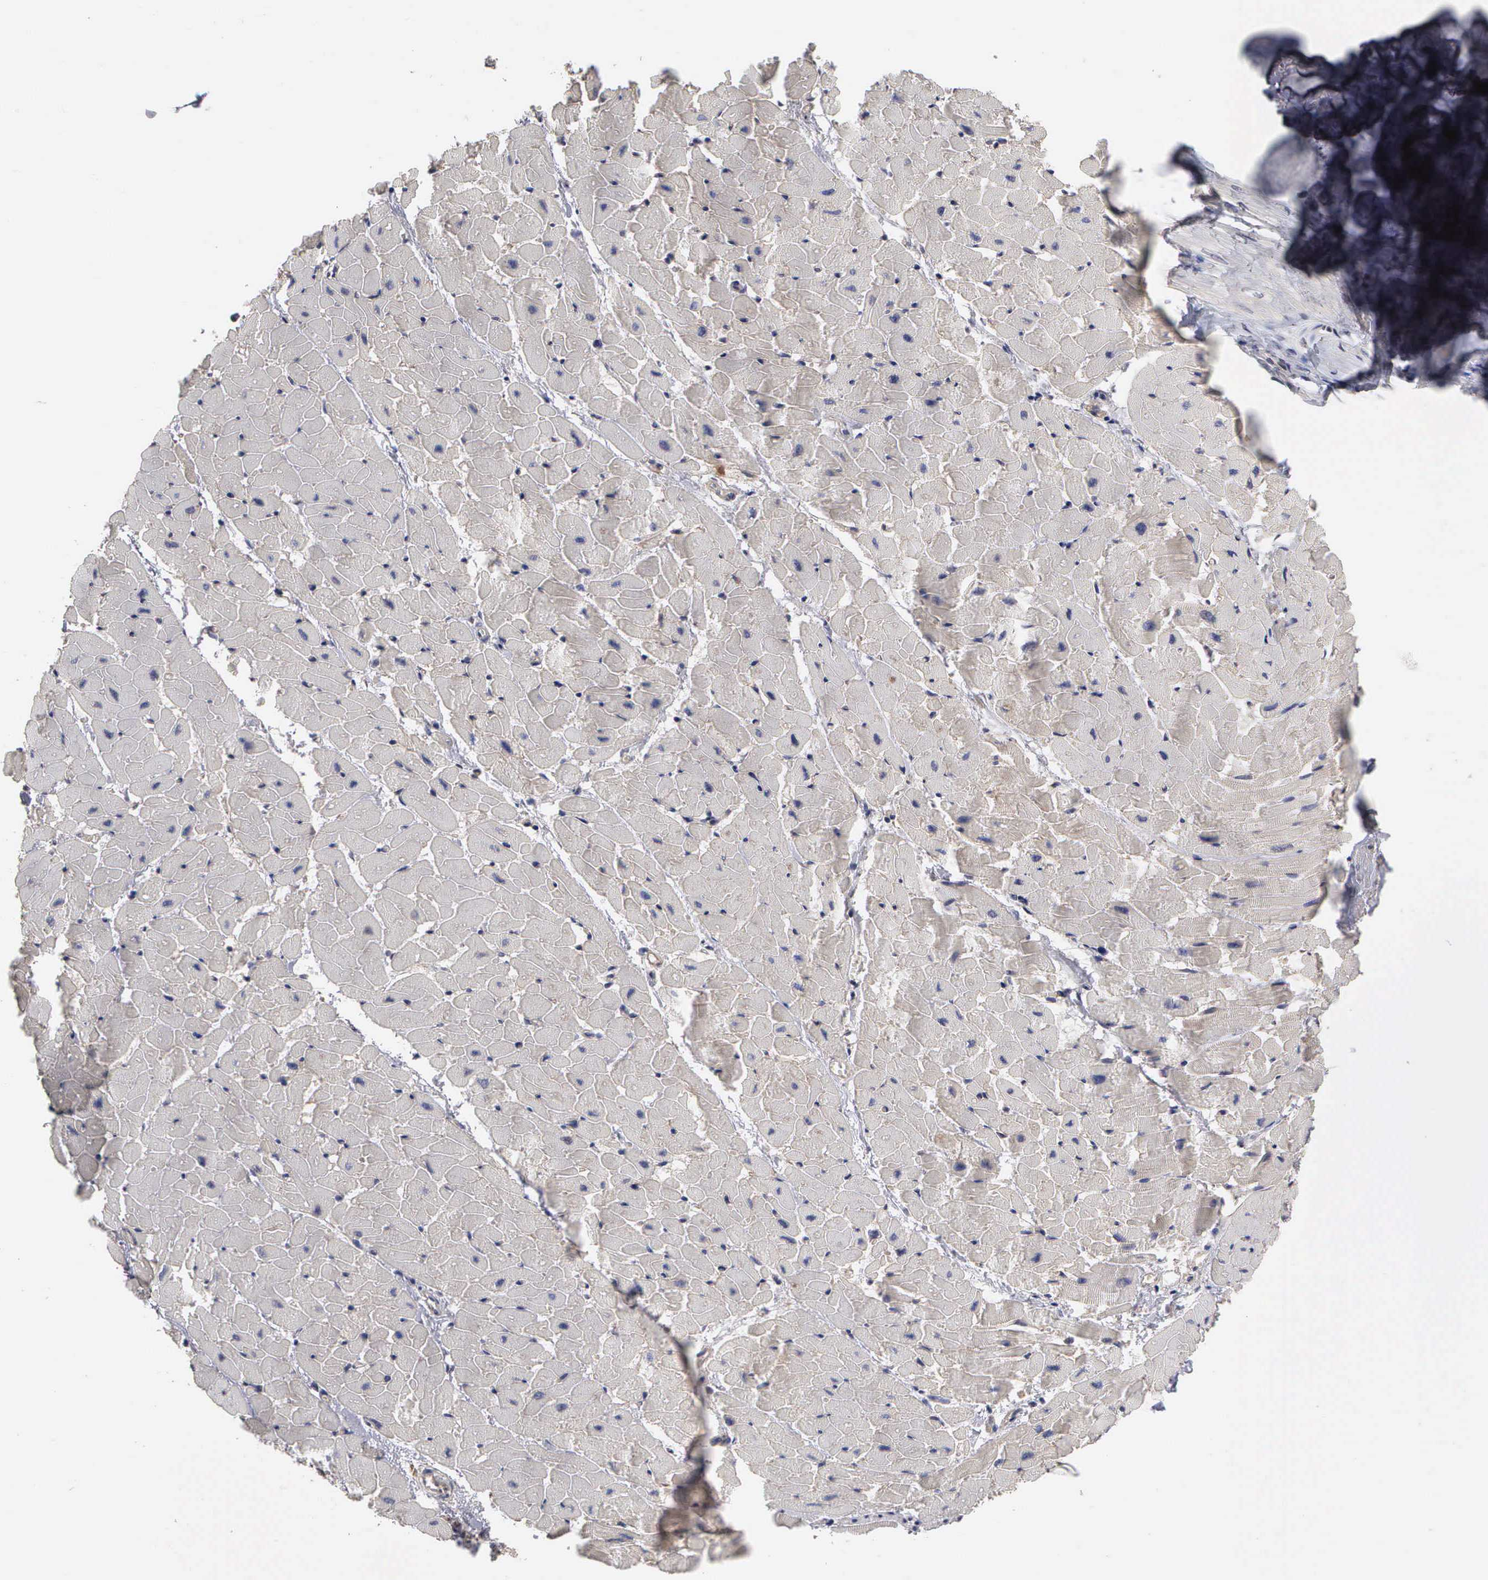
{"staining": {"intensity": "negative", "quantity": "none", "location": "none"}, "tissue": "heart muscle", "cell_type": "Cardiomyocytes", "image_type": "normal", "snomed": [{"axis": "morphology", "description": "Normal tissue, NOS"}, {"axis": "topography", "description": "Heart"}], "caption": "The immunohistochemistry photomicrograph has no significant staining in cardiomyocytes of heart muscle. (DAB (3,3'-diaminobenzidine) immunohistochemistry visualized using brightfield microscopy, high magnification).", "gene": "ZBTB33", "patient": {"sex": "female", "age": 19}}